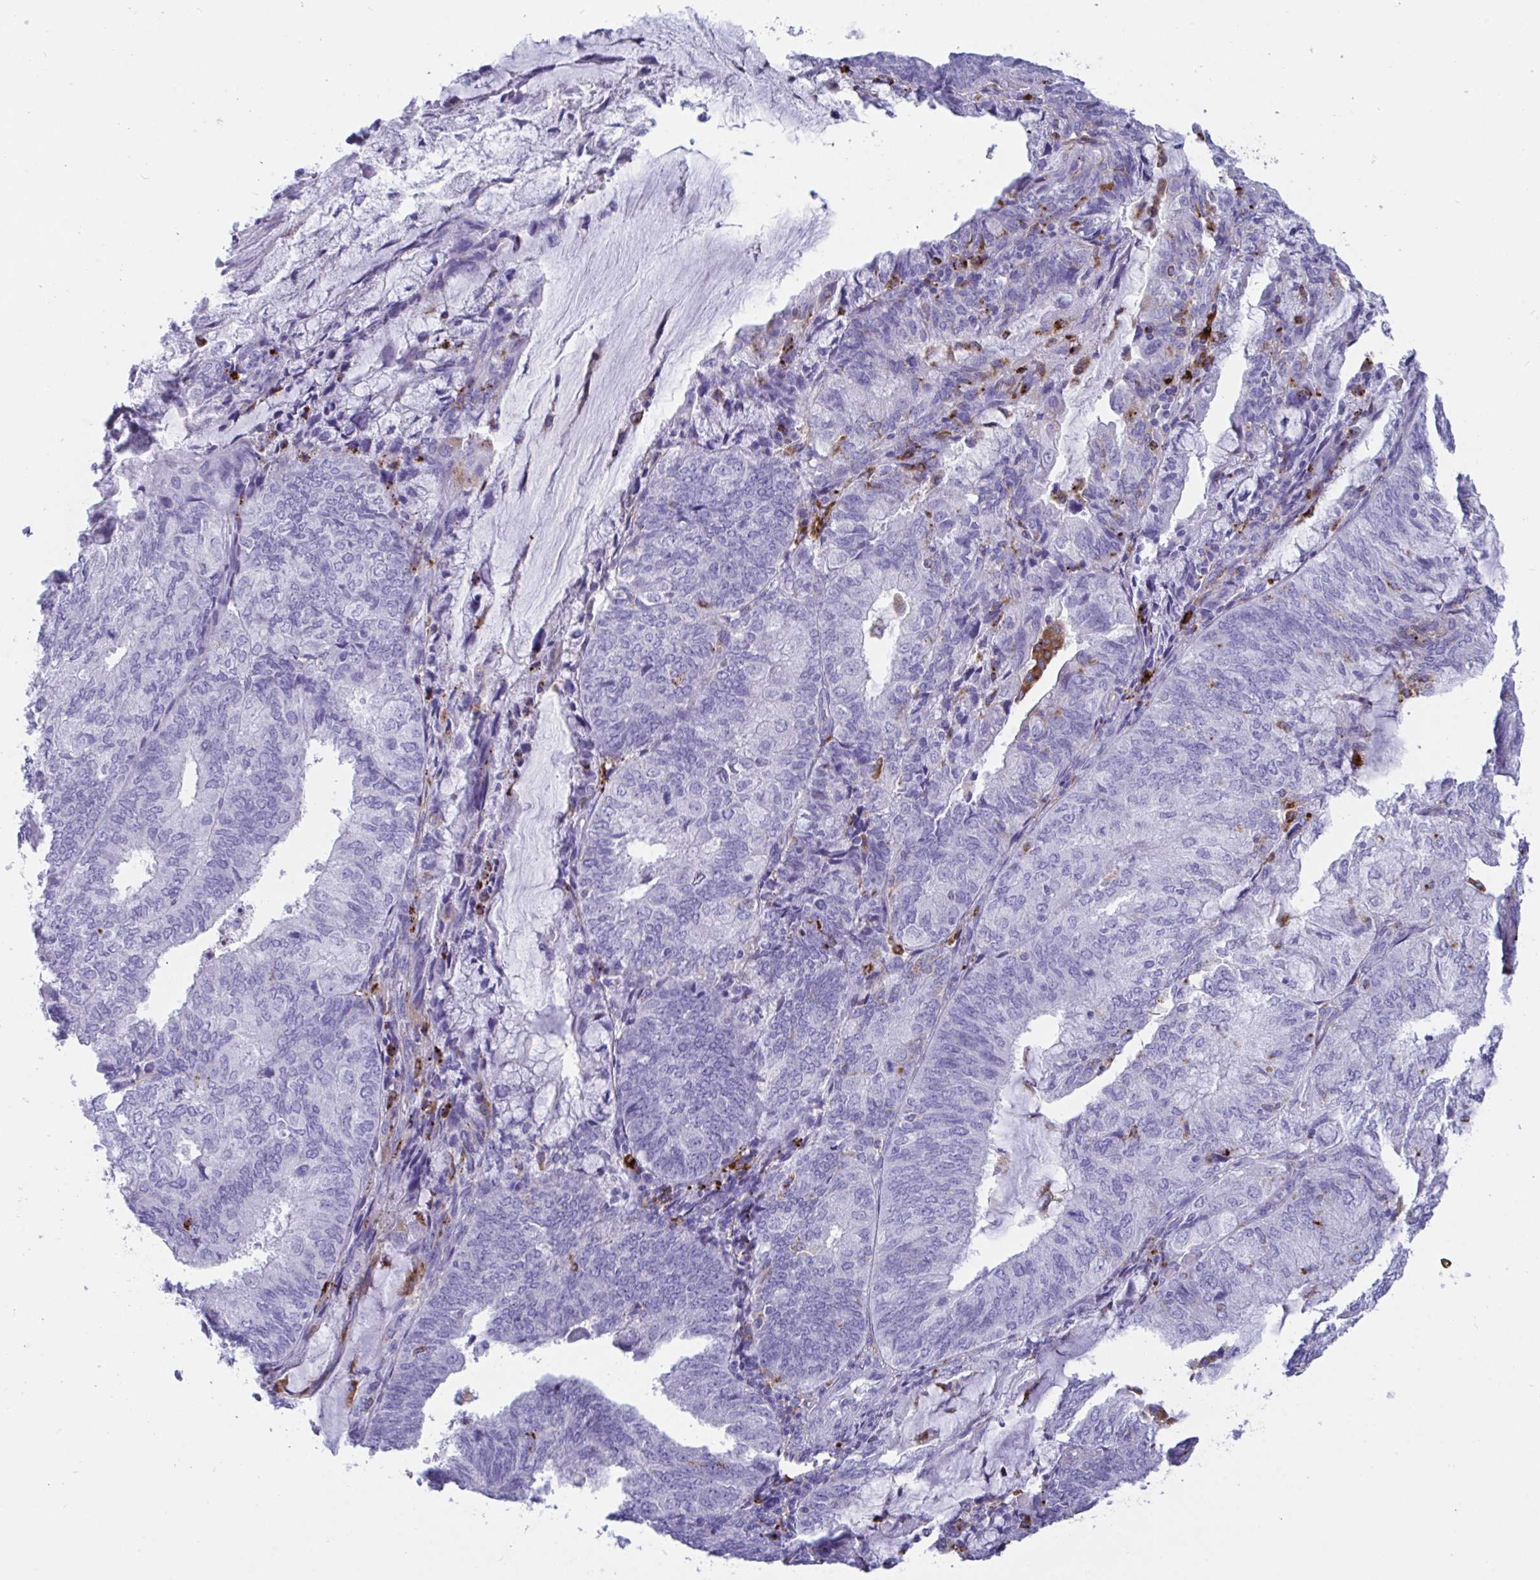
{"staining": {"intensity": "negative", "quantity": "none", "location": "none"}, "tissue": "endometrial cancer", "cell_type": "Tumor cells", "image_type": "cancer", "snomed": [{"axis": "morphology", "description": "Adenocarcinoma, NOS"}, {"axis": "topography", "description": "Endometrium"}], "caption": "Immunohistochemical staining of human endometrial adenocarcinoma displays no significant staining in tumor cells.", "gene": "CPVL", "patient": {"sex": "female", "age": 81}}